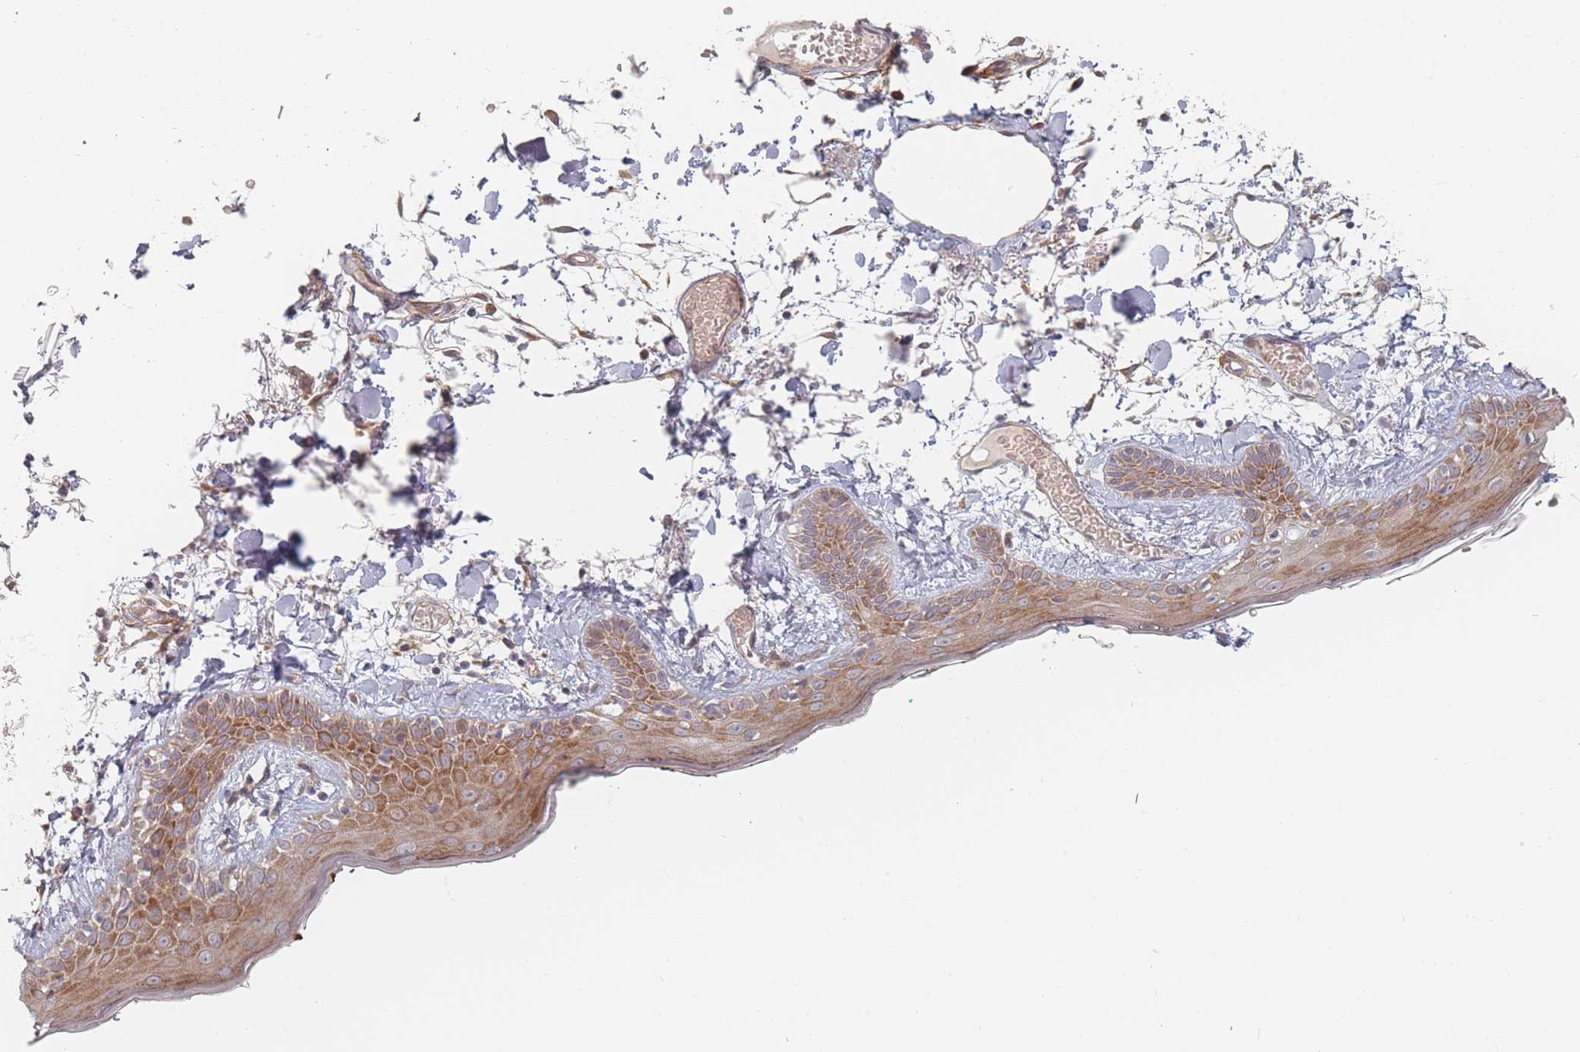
{"staining": {"intensity": "moderate", "quantity": ">75%", "location": "cytoplasmic/membranous"}, "tissue": "skin", "cell_type": "Fibroblasts", "image_type": "normal", "snomed": [{"axis": "morphology", "description": "Normal tissue, NOS"}, {"axis": "topography", "description": "Skin"}], "caption": "Protein expression analysis of benign skin demonstrates moderate cytoplasmic/membranous expression in approximately >75% of fibroblasts.", "gene": "ZKSCAN7", "patient": {"sex": "male", "age": 79}}